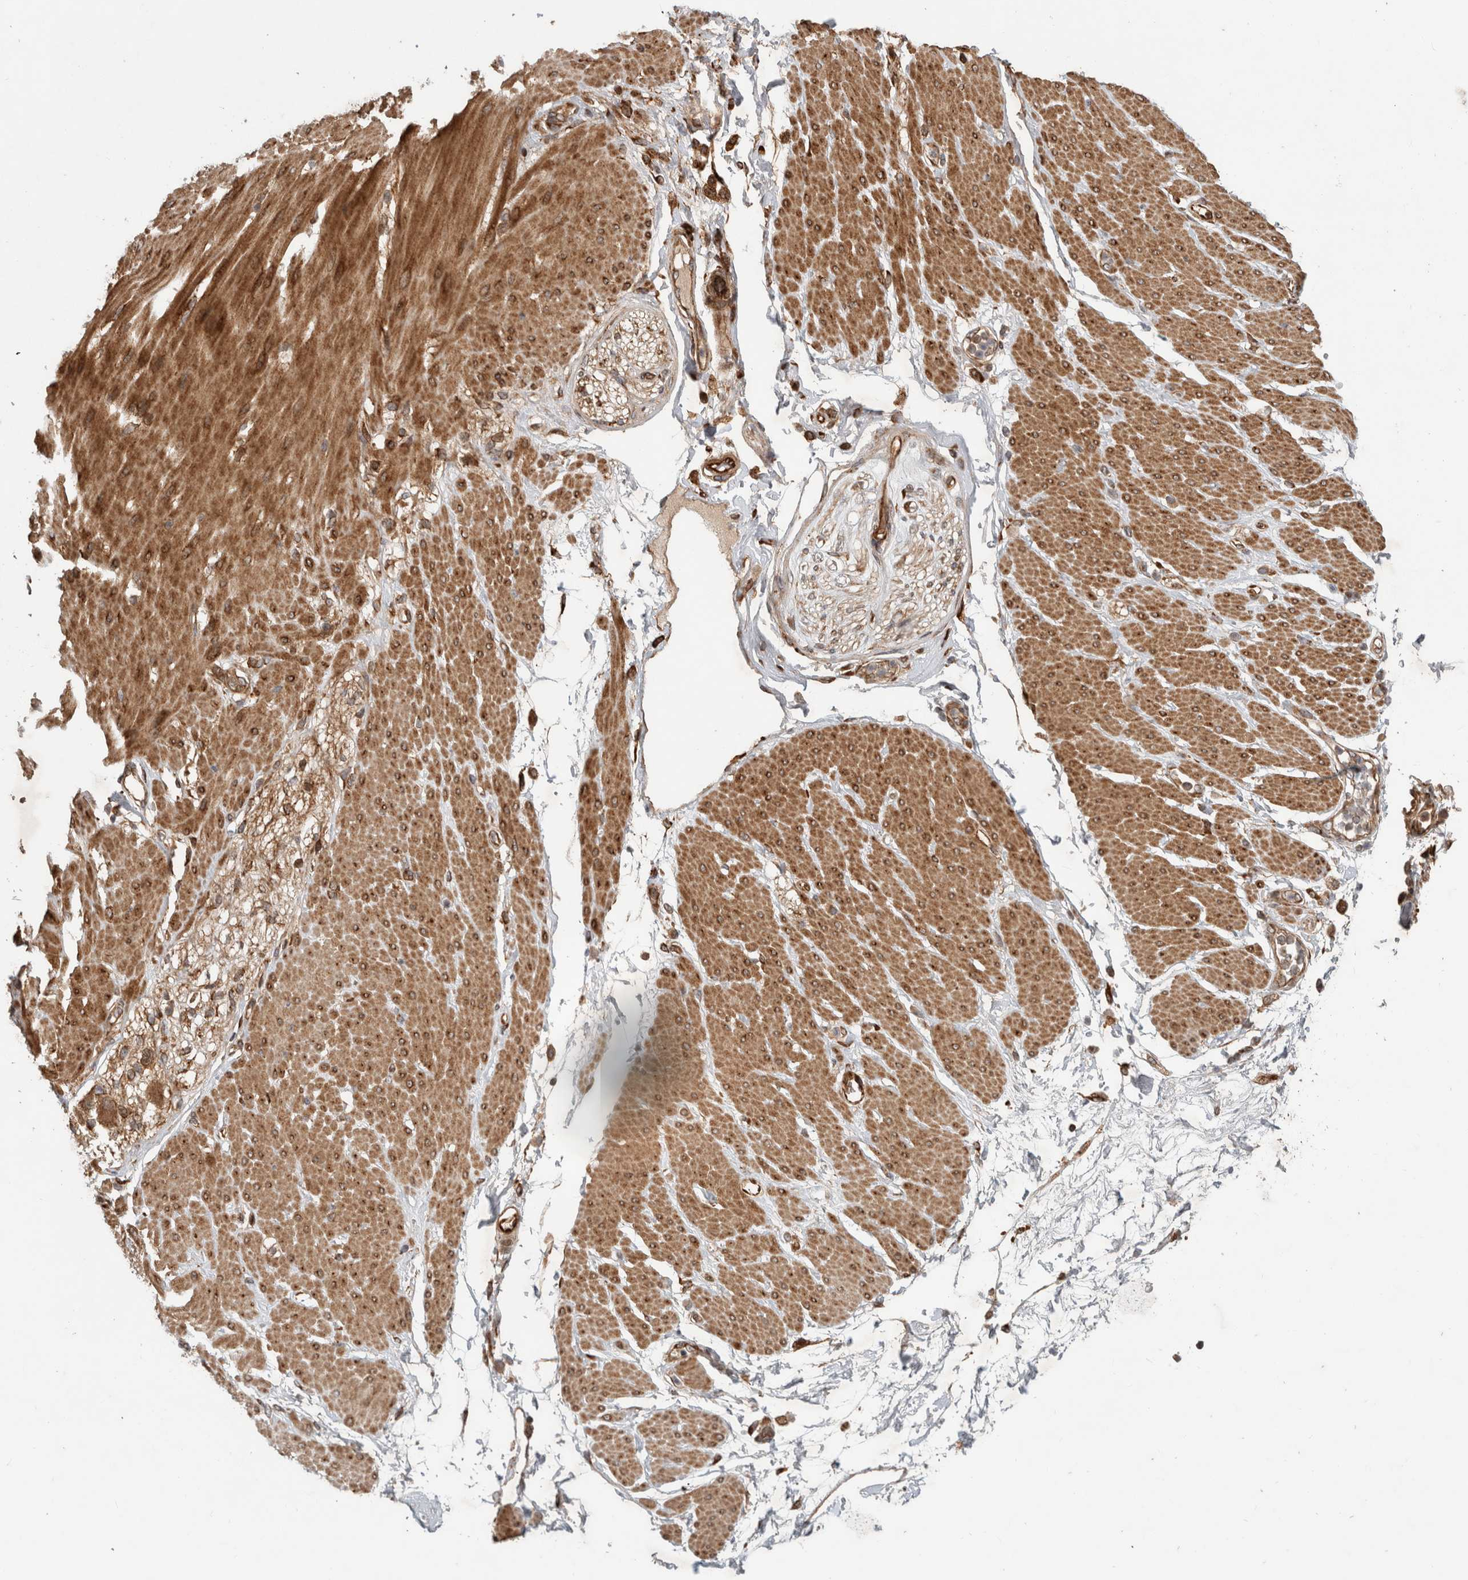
{"staining": {"intensity": "moderate", "quantity": ">75%", "location": "cytoplasmic/membranous"}, "tissue": "adipose tissue", "cell_type": "Adipocytes", "image_type": "normal", "snomed": [{"axis": "morphology", "description": "Normal tissue, NOS"}, {"axis": "morphology", "description": "Adenocarcinoma, NOS"}, {"axis": "topography", "description": "Duodenum"}, {"axis": "topography", "description": "Peripheral nerve tissue"}], "caption": "Adipocytes exhibit medium levels of moderate cytoplasmic/membranous expression in approximately >75% of cells in benign adipose tissue. The staining was performed using DAB, with brown indicating positive protein expression. Nuclei are stained blue with hematoxylin.", "gene": "TUBD1", "patient": {"sex": "female", "age": 60}}